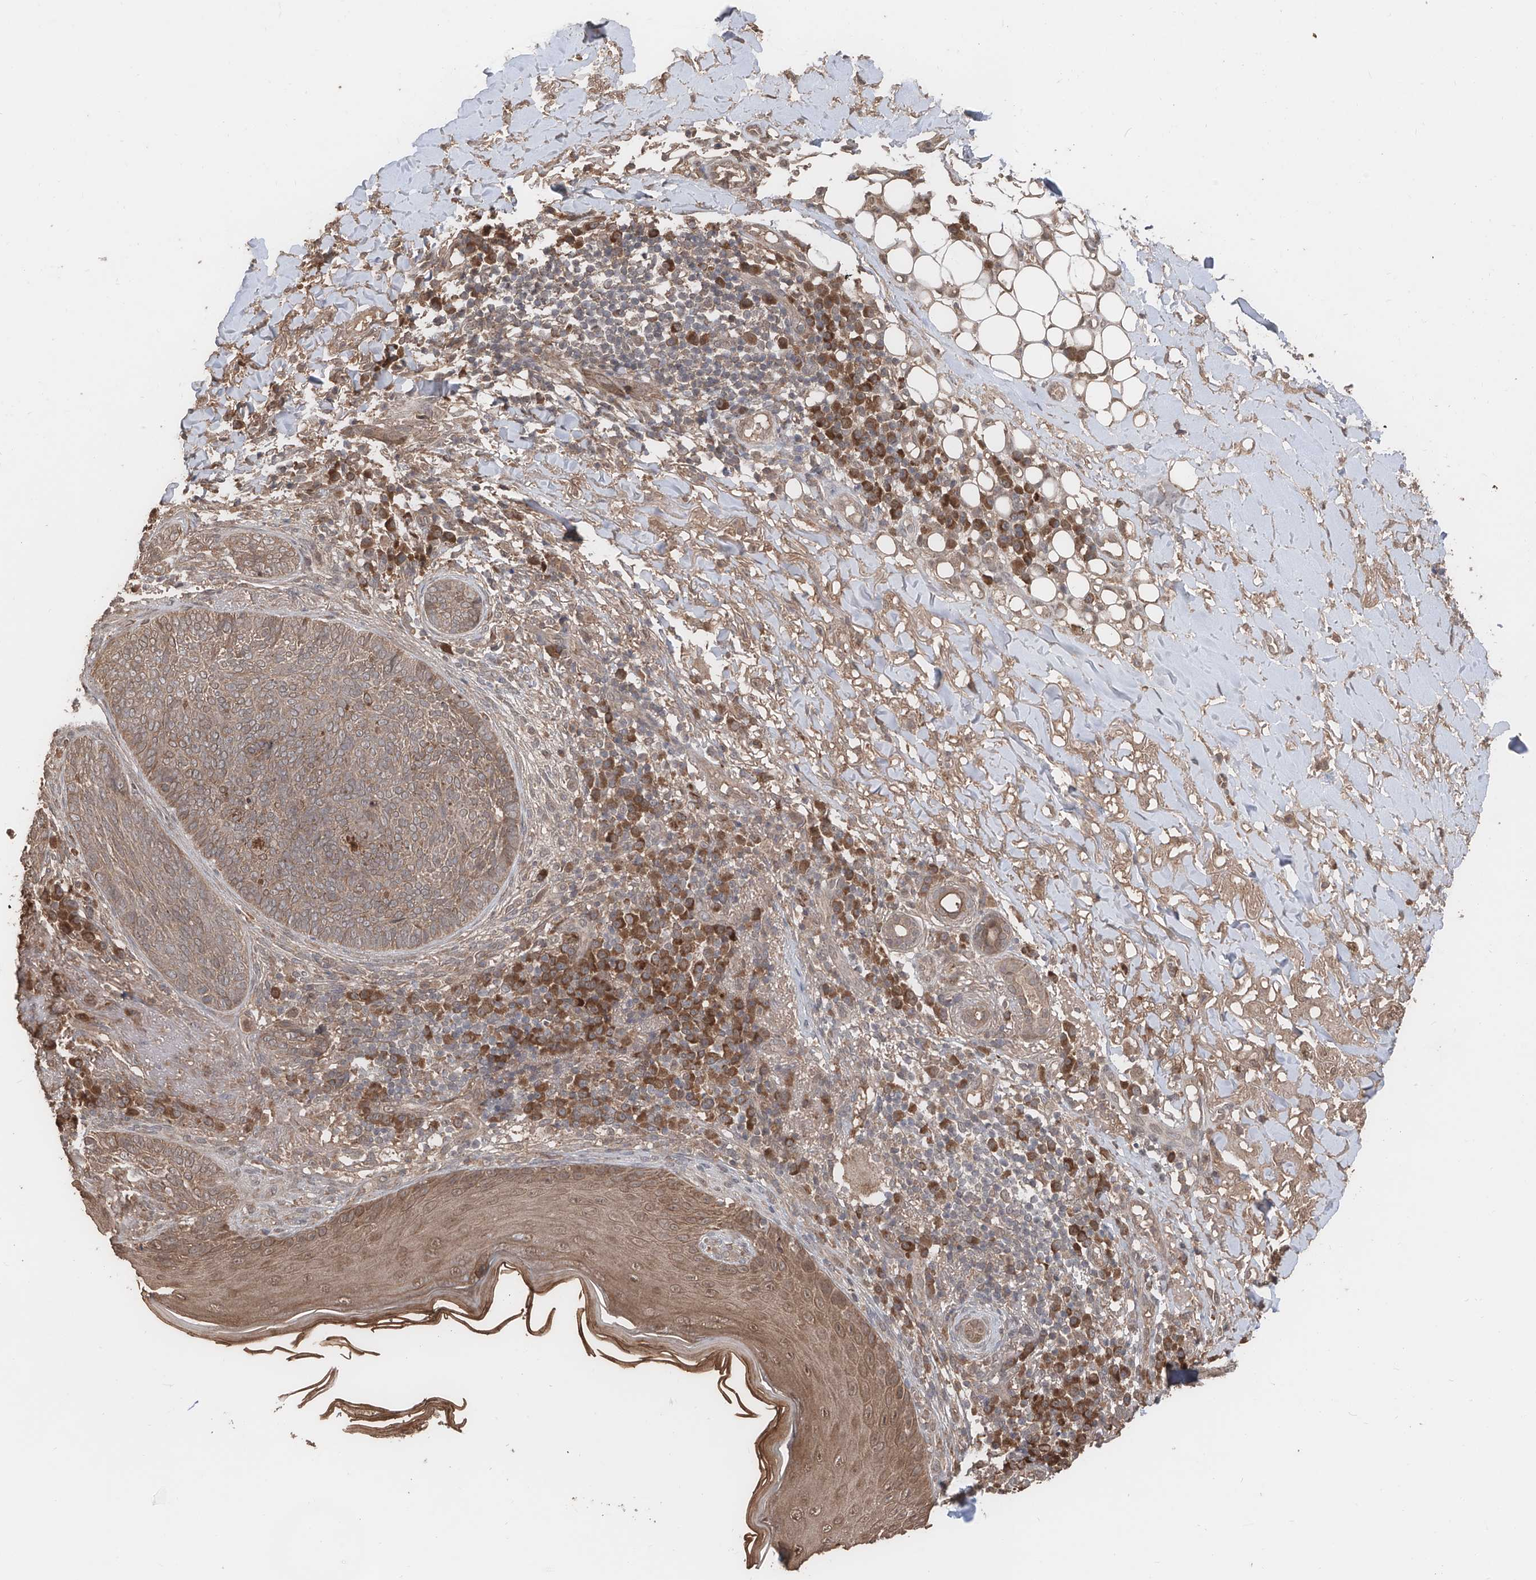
{"staining": {"intensity": "weak", "quantity": ">75%", "location": "cytoplasmic/membranous"}, "tissue": "skin cancer", "cell_type": "Tumor cells", "image_type": "cancer", "snomed": [{"axis": "morphology", "description": "Basal cell carcinoma"}, {"axis": "topography", "description": "Skin"}], "caption": "A brown stain shows weak cytoplasmic/membranous expression of a protein in skin cancer tumor cells.", "gene": "FAM135A", "patient": {"sex": "male", "age": 85}}